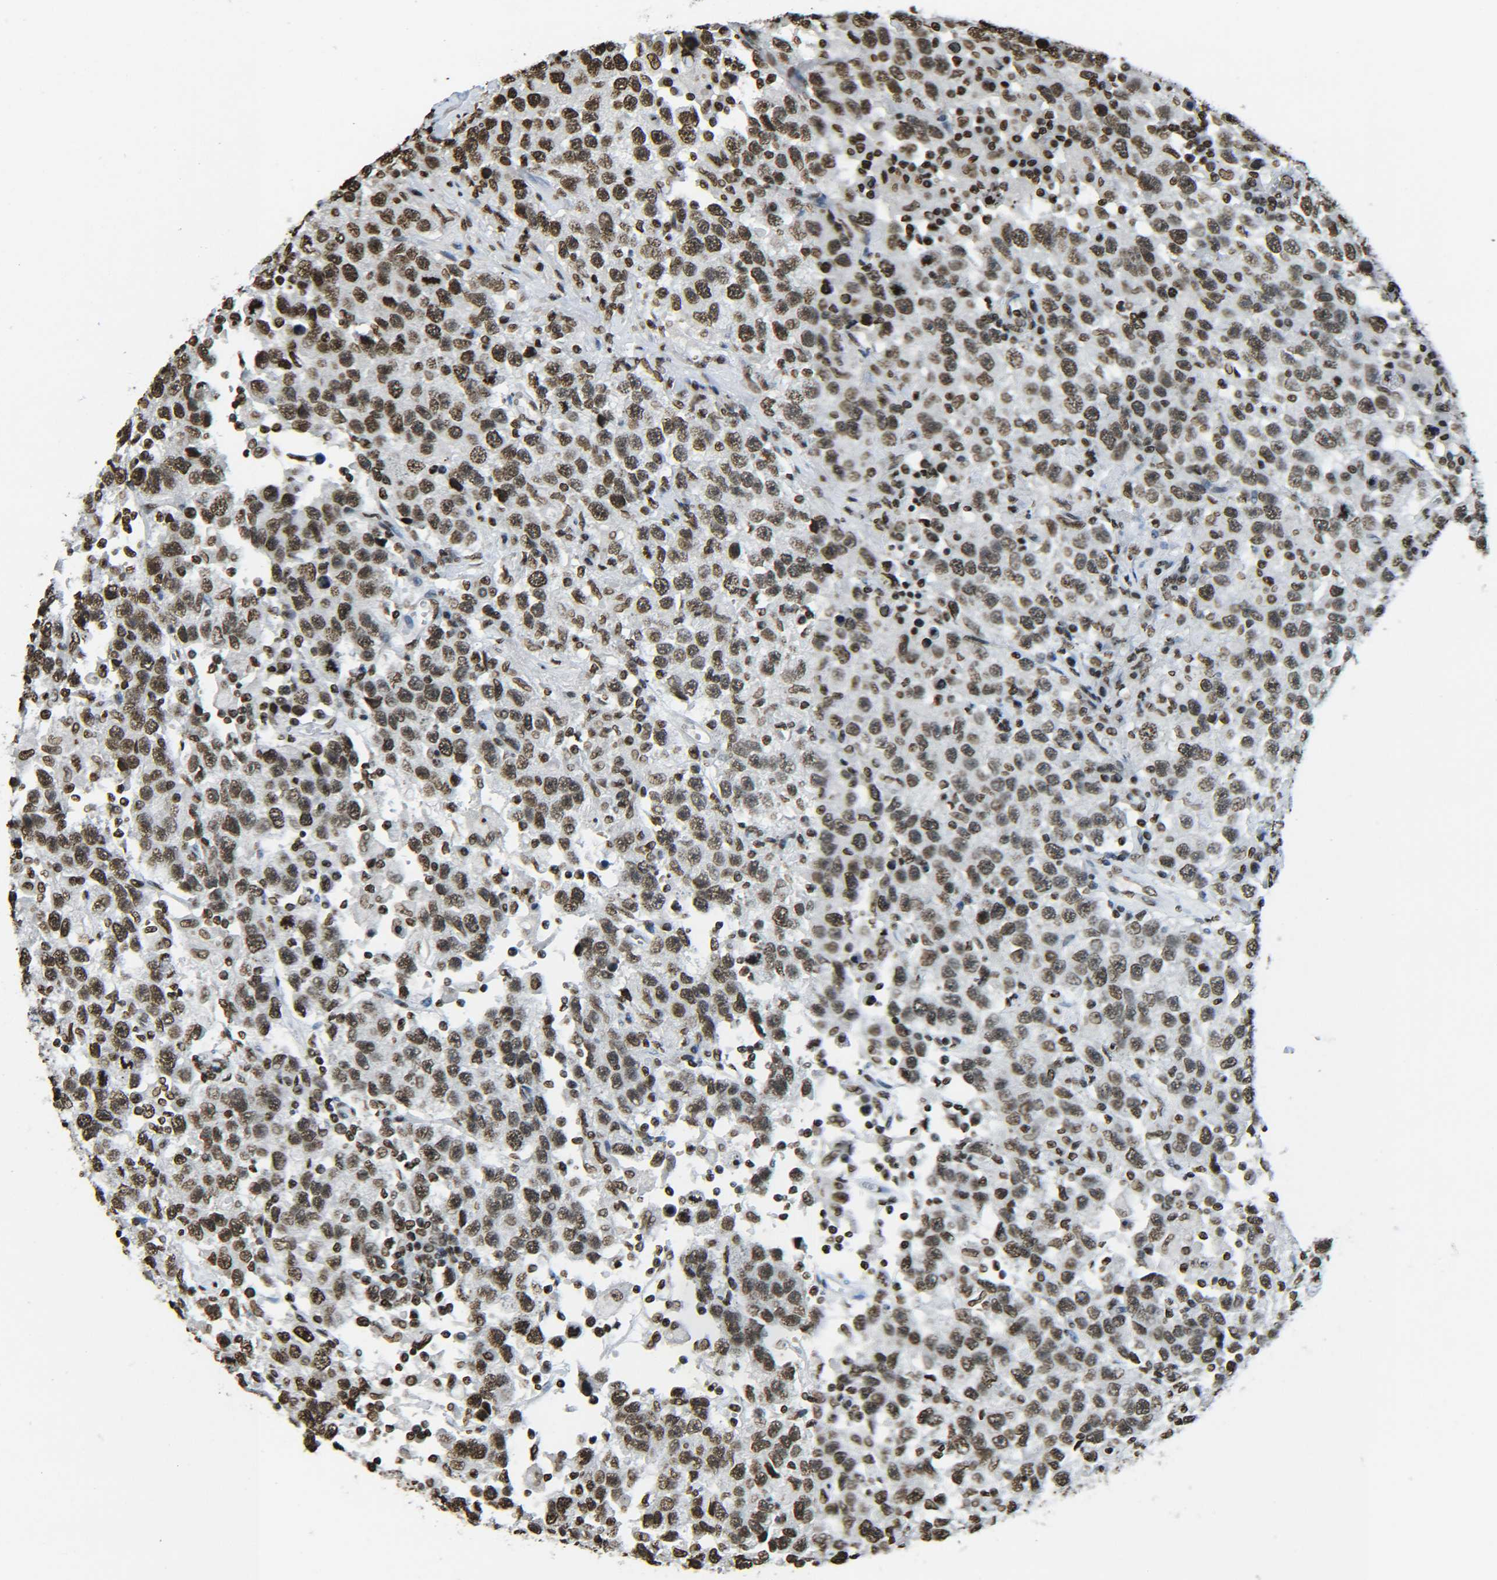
{"staining": {"intensity": "moderate", "quantity": ">75%", "location": "nuclear"}, "tissue": "testis cancer", "cell_type": "Tumor cells", "image_type": "cancer", "snomed": [{"axis": "morphology", "description": "Seminoma, NOS"}, {"axis": "topography", "description": "Testis"}], "caption": "This is a photomicrograph of immunohistochemistry staining of testis cancer (seminoma), which shows moderate expression in the nuclear of tumor cells.", "gene": "H4C16", "patient": {"sex": "male", "age": 41}}